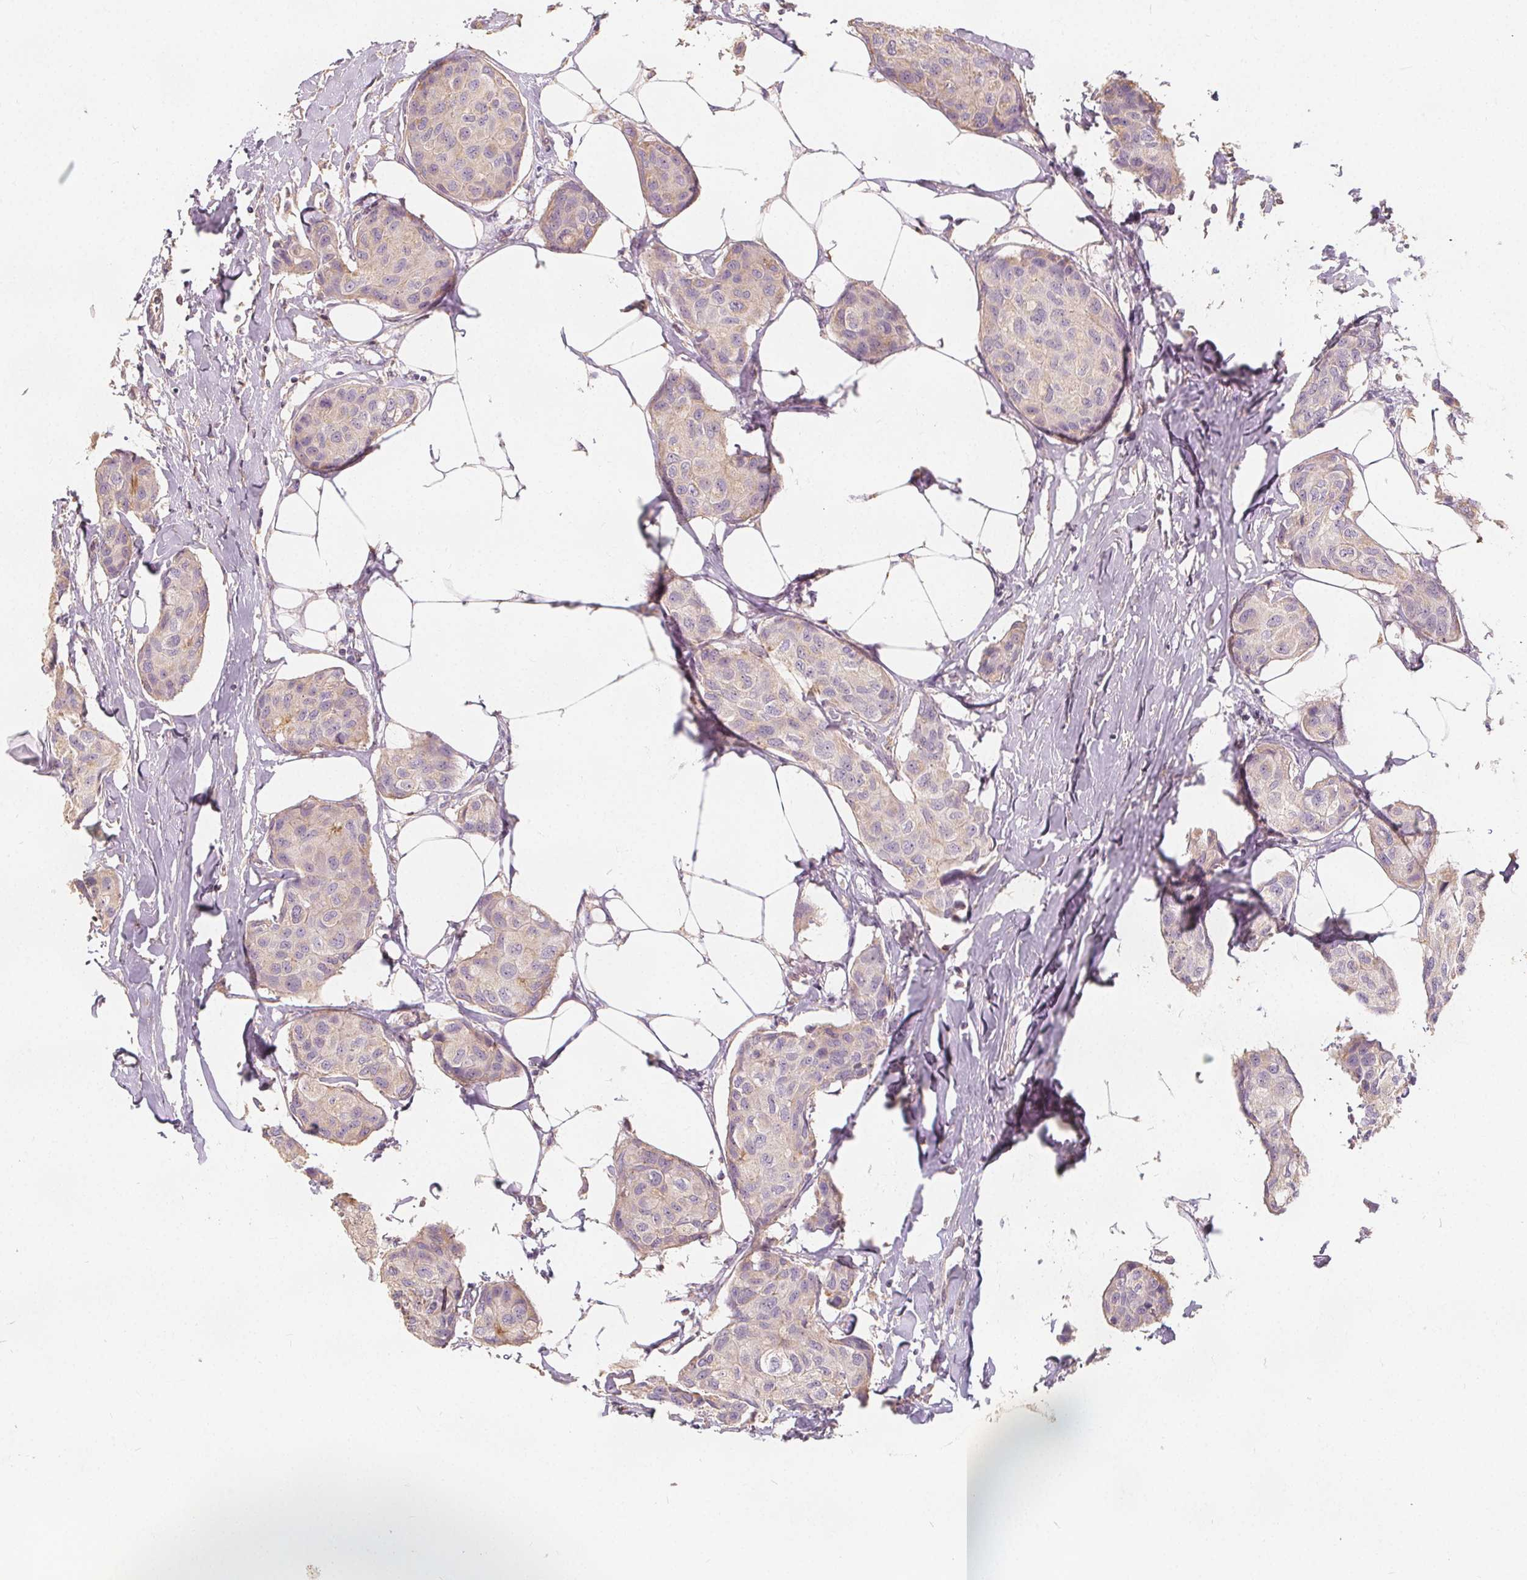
{"staining": {"intensity": "negative", "quantity": "none", "location": "none"}, "tissue": "breast cancer", "cell_type": "Tumor cells", "image_type": "cancer", "snomed": [{"axis": "morphology", "description": "Duct carcinoma"}, {"axis": "topography", "description": "Breast"}], "caption": "IHC of human breast cancer (intraductal carcinoma) exhibits no staining in tumor cells.", "gene": "DRC3", "patient": {"sex": "female", "age": 80}}